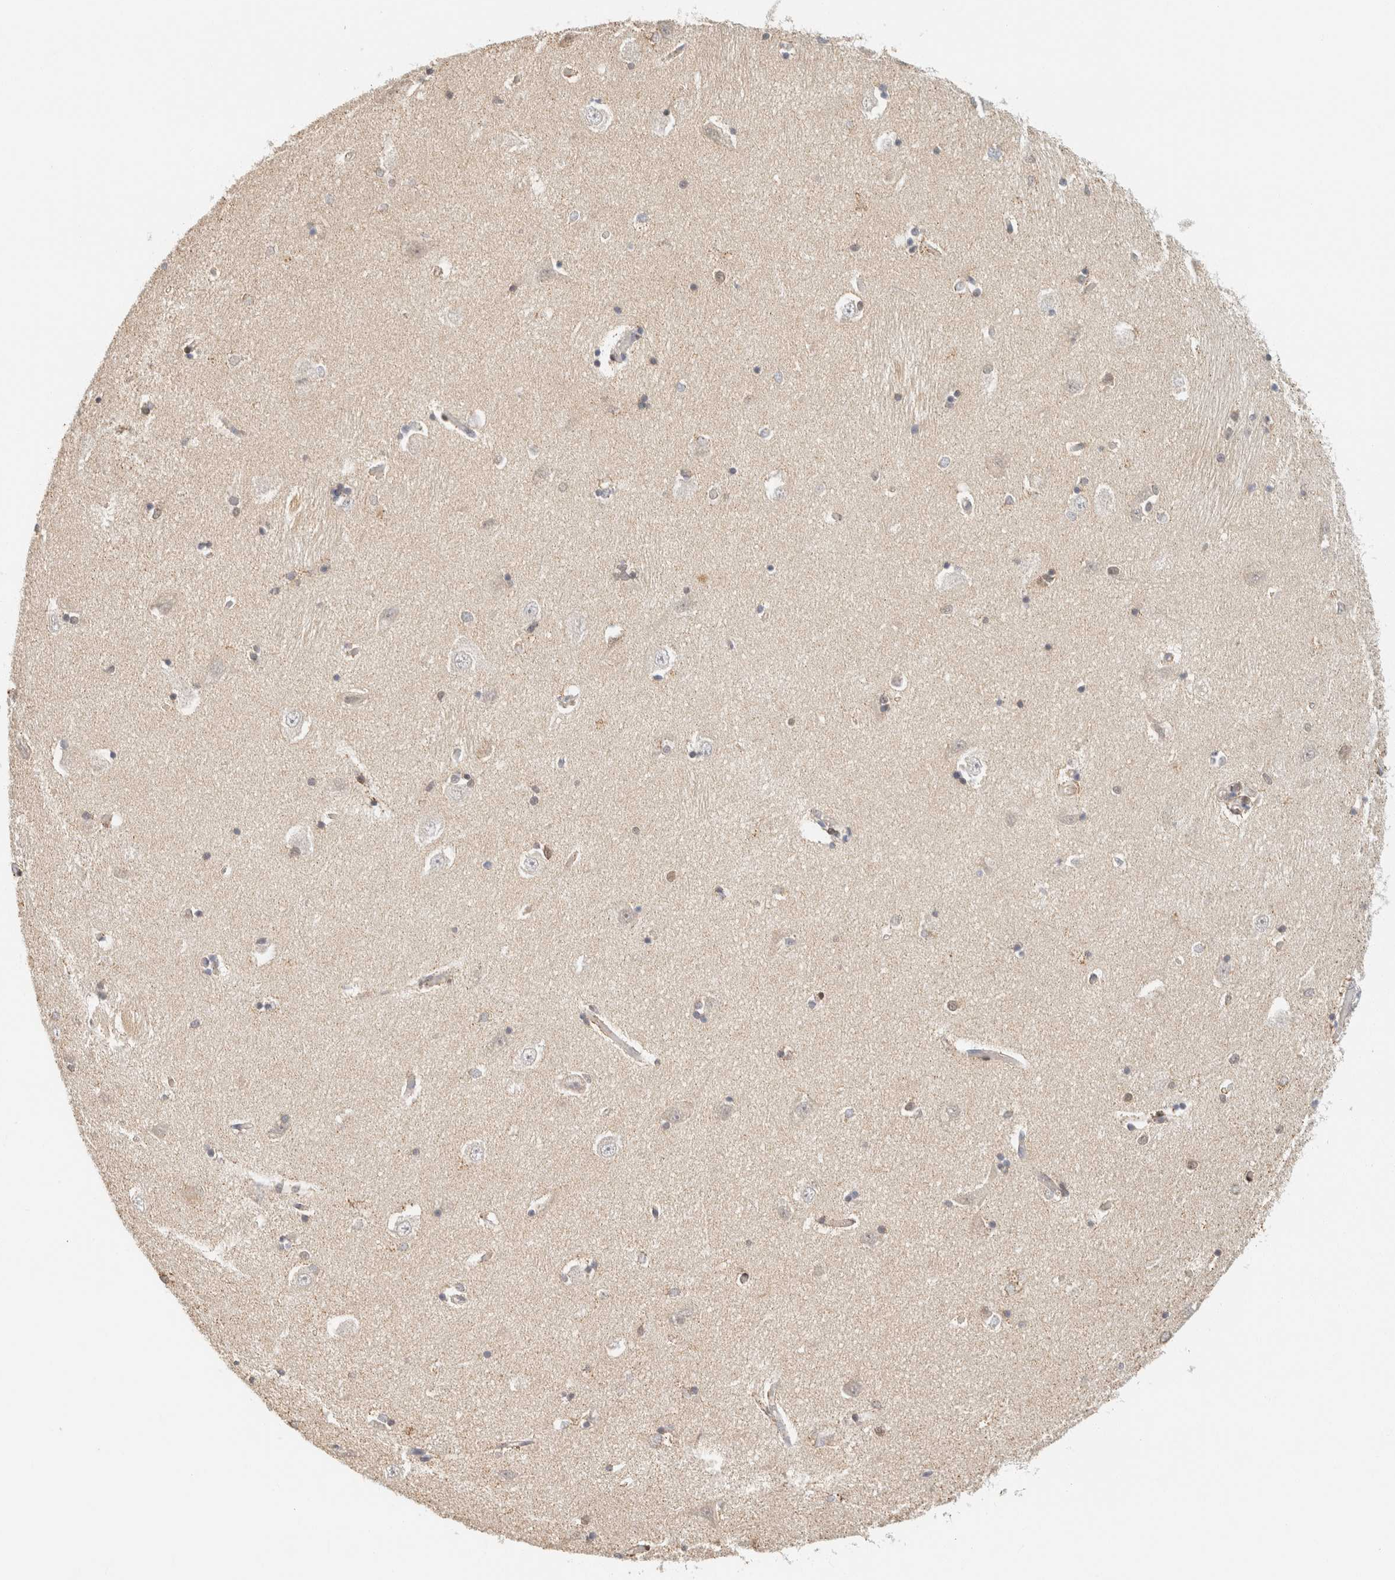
{"staining": {"intensity": "moderate", "quantity": "<25%", "location": "nuclear"}, "tissue": "hippocampus", "cell_type": "Glial cells", "image_type": "normal", "snomed": [{"axis": "morphology", "description": "Normal tissue, NOS"}, {"axis": "topography", "description": "Hippocampus"}], "caption": "Hippocampus stained with IHC shows moderate nuclear expression in approximately <25% of glial cells. (DAB = brown stain, brightfield microscopy at high magnification).", "gene": "ZNF768", "patient": {"sex": "male", "age": 45}}